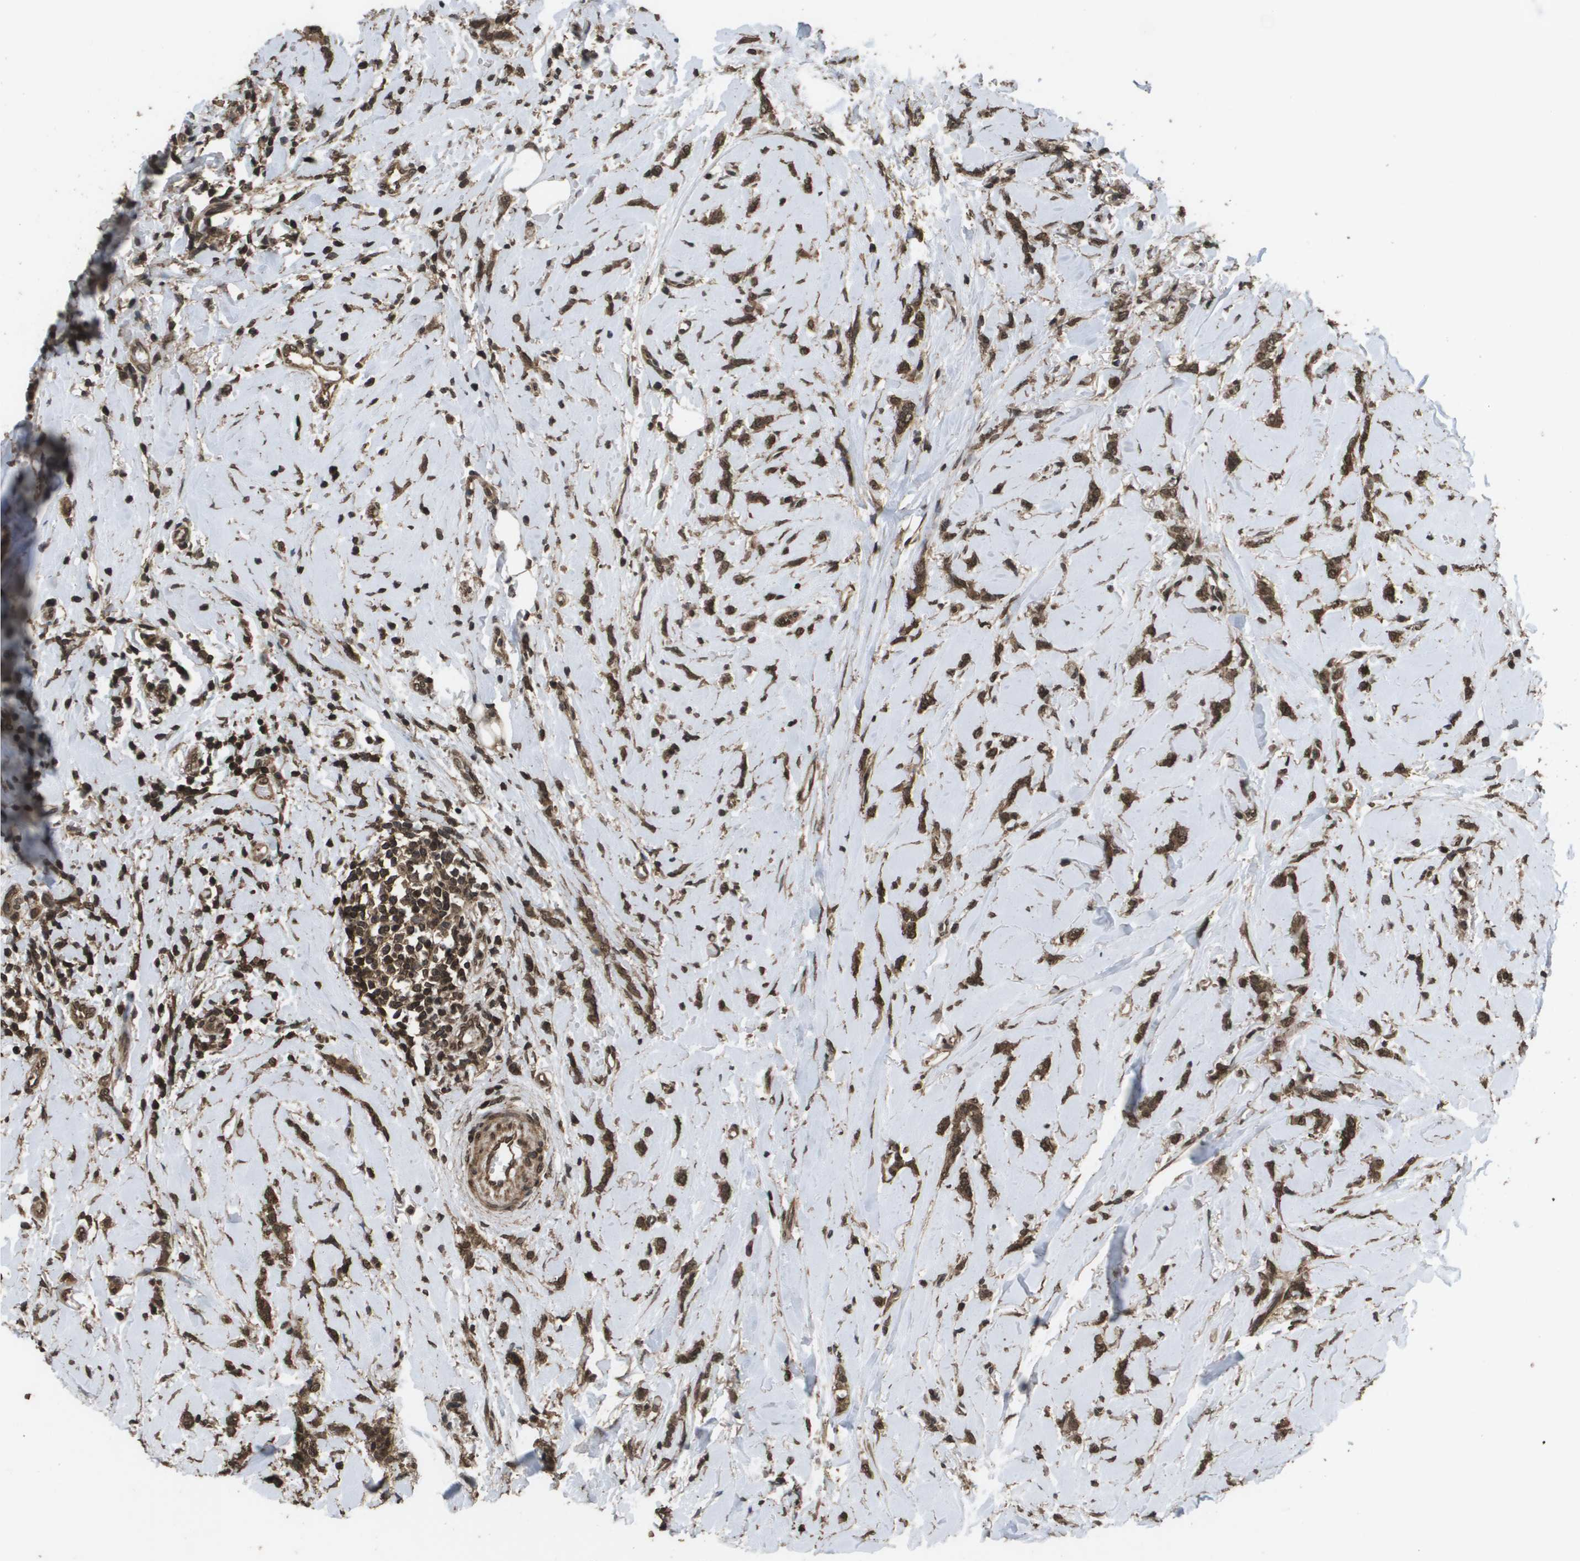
{"staining": {"intensity": "moderate", "quantity": ">75%", "location": "cytoplasmic/membranous,nuclear"}, "tissue": "breast cancer", "cell_type": "Tumor cells", "image_type": "cancer", "snomed": [{"axis": "morphology", "description": "Lobular carcinoma"}, {"axis": "topography", "description": "Skin"}, {"axis": "topography", "description": "Breast"}], "caption": "Human breast cancer stained with a protein marker exhibits moderate staining in tumor cells.", "gene": "AXIN2", "patient": {"sex": "female", "age": 46}}